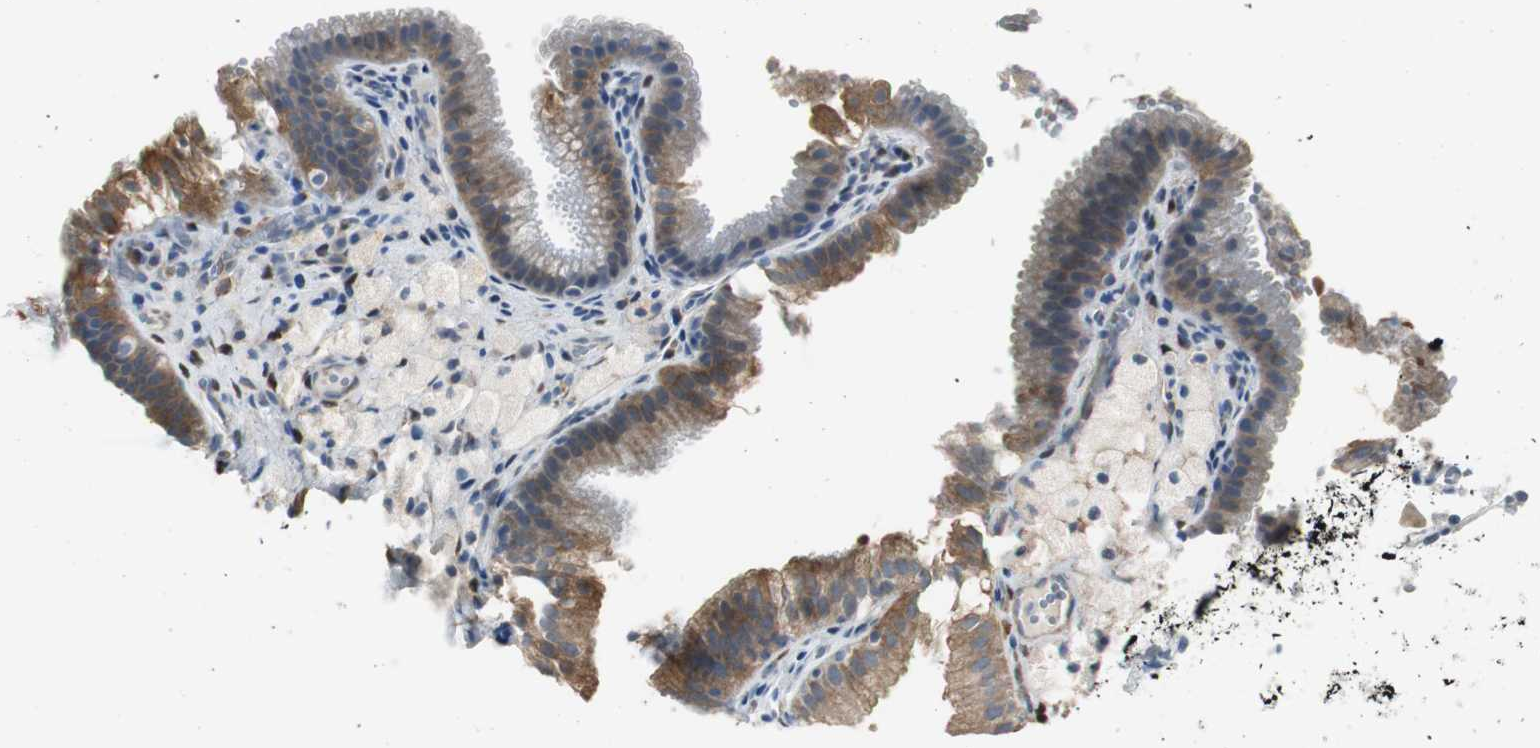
{"staining": {"intensity": "moderate", "quantity": "25%-75%", "location": "cytoplasmic/membranous"}, "tissue": "gallbladder", "cell_type": "Glandular cells", "image_type": "normal", "snomed": [{"axis": "morphology", "description": "Normal tissue, NOS"}, {"axis": "topography", "description": "Gallbladder"}], "caption": "The immunohistochemical stain shows moderate cytoplasmic/membranous positivity in glandular cells of normal gallbladder.", "gene": "FHL2", "patient": {"sex": "female", "age": 24}}